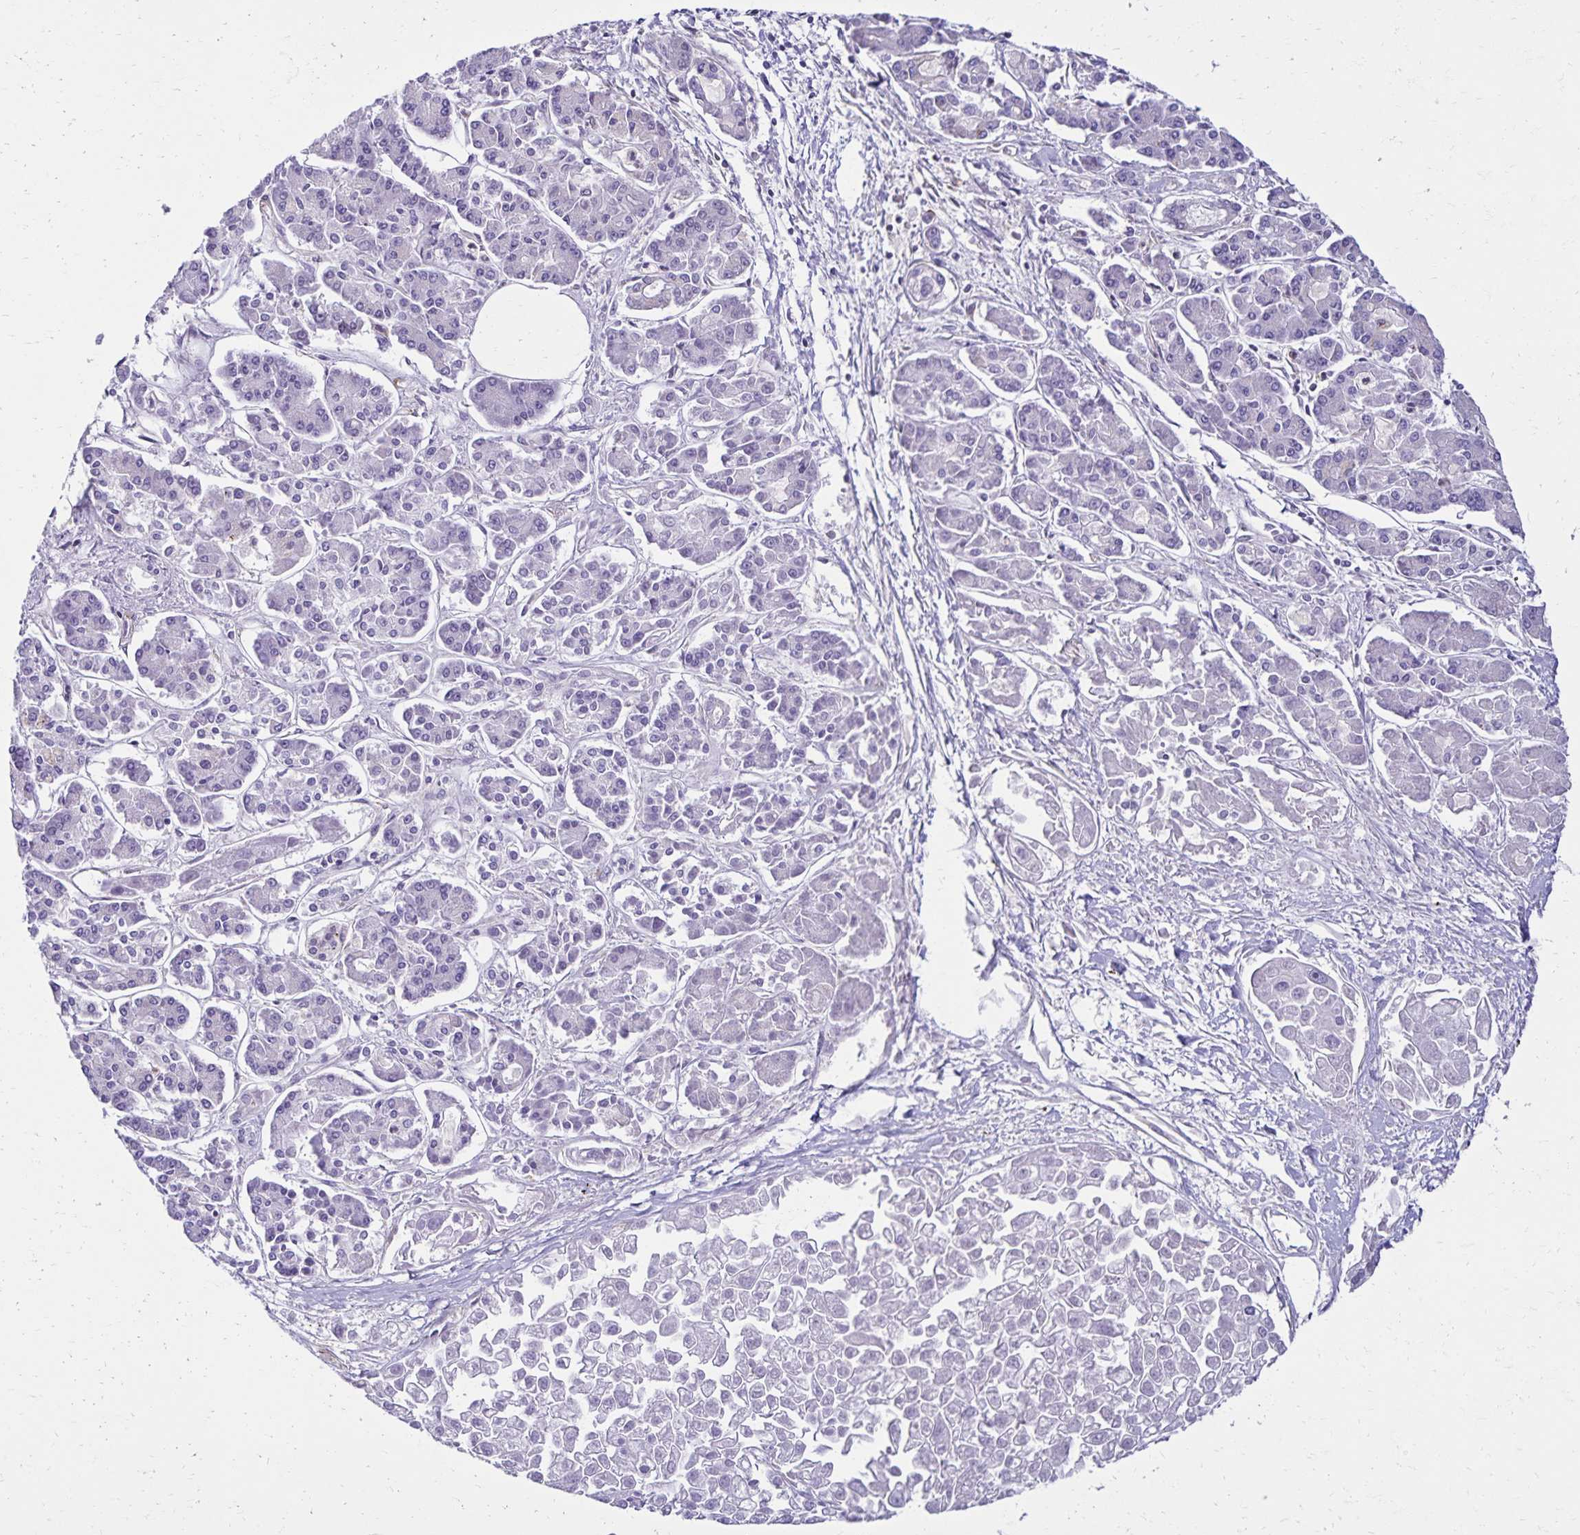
{"staining": {"intensity": "negative", "quantity": "none", "location": "none"}, "tissue": "pancreatic cancer", "cell_type": "Tumor cells", "image_type": "cancer", "snomed": [{"axis": "morphology", "description": "Adenocarcinoma, NOS"}, {"axis": "topography", "description": "Pancreas"}], "caption": "This is an immunohistochemistry micrograph of human adenocarcinoma (pancreatic). There is no positivity in tumor cells.", "gene": "TRPV6", "patient": {"sex": "male", "age": 85}}